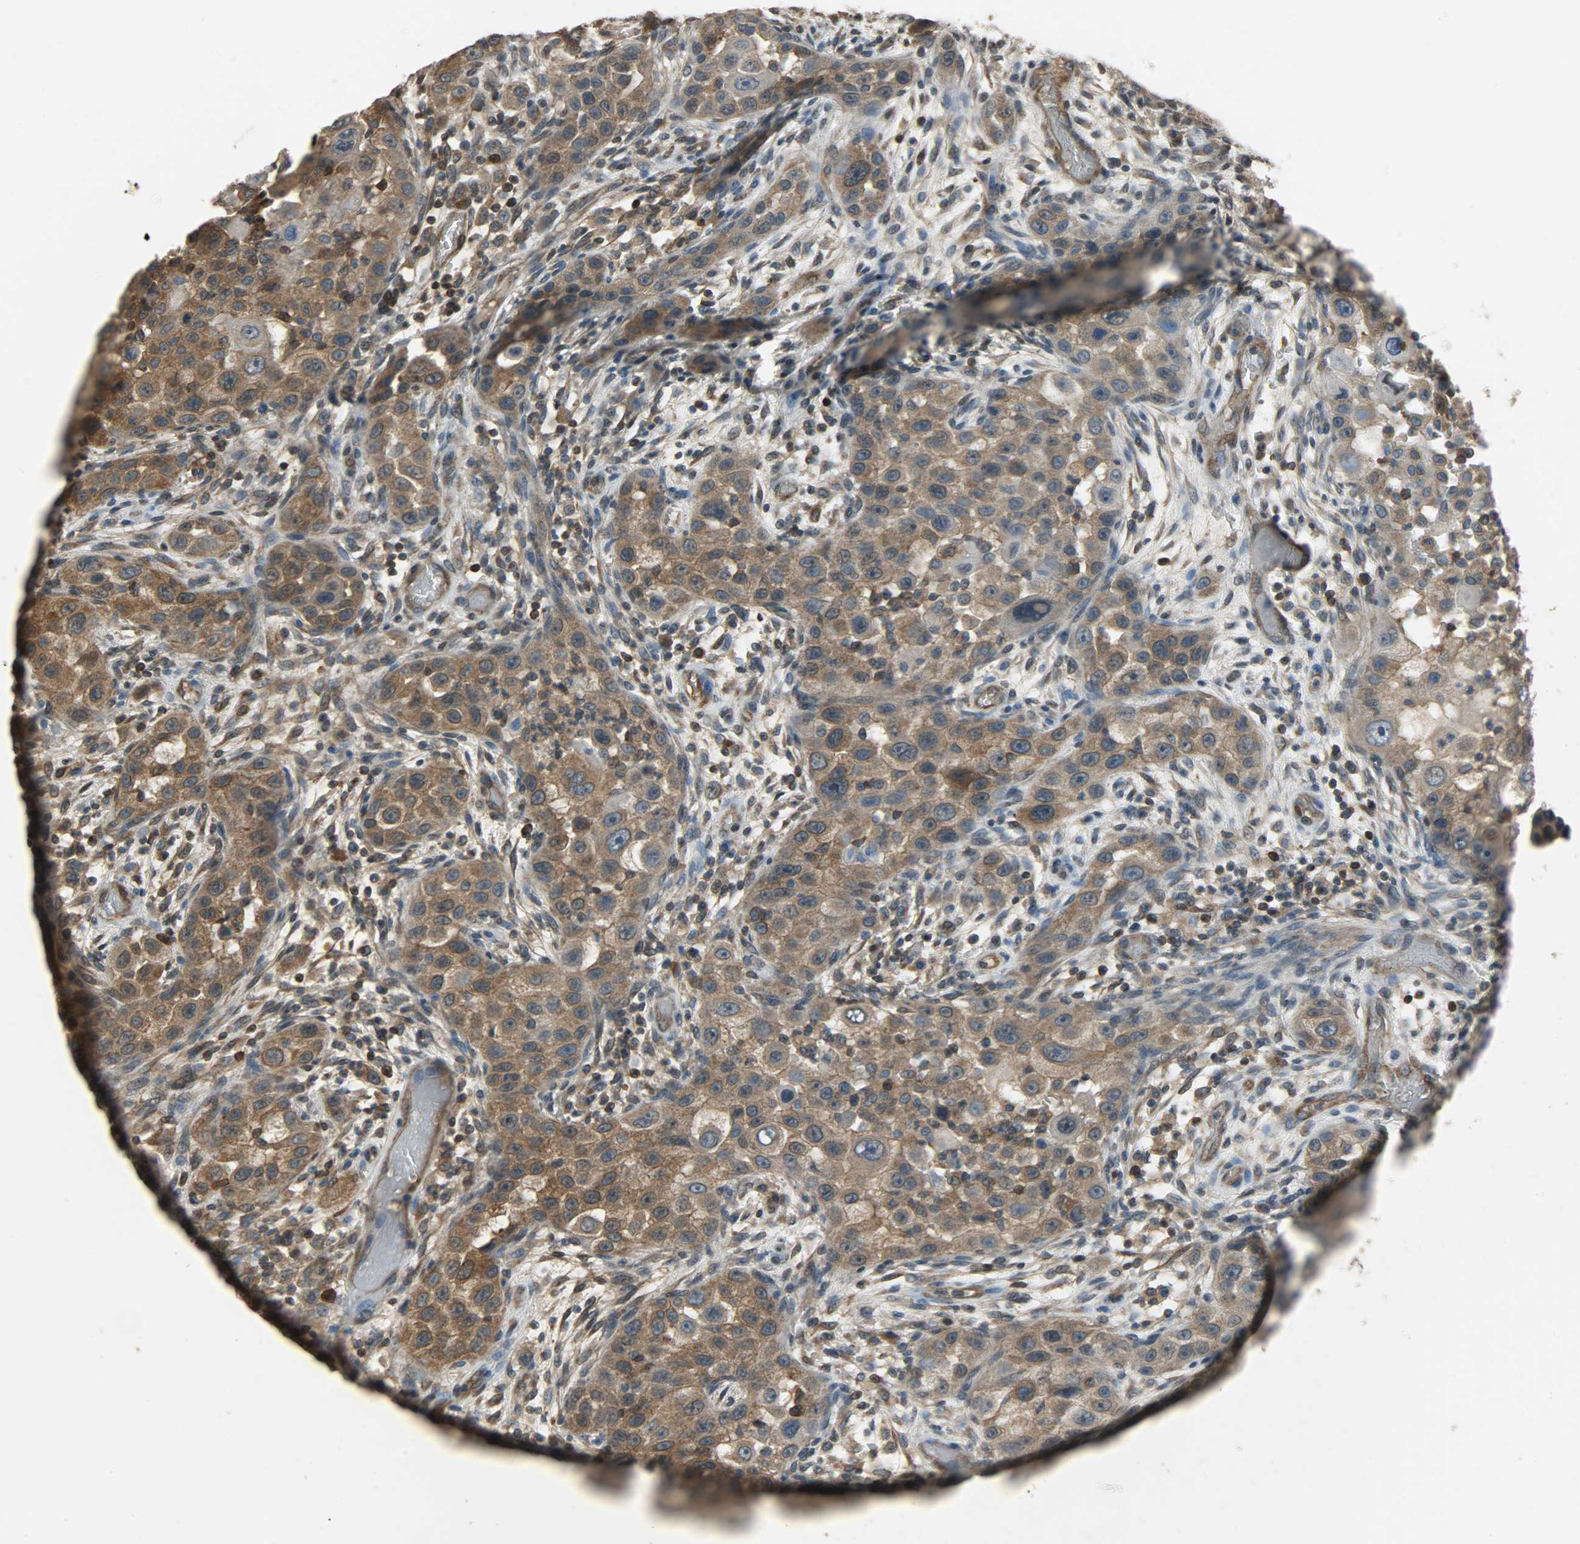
{"staining": {"intensity": "moderate", "quantity": ">75%", "location": "cytoplasmic/membranous,nuclear"}, "tissue": "head and neck cancer", "cell_type": "Tumor cells", "image_type": "cancer", "snomed": [{"axis": "morphology", "description": "Carcinoma, NOS"}, {"axis": "topography", "description": "Head-Neck"}], "caption": "DAB immunohistochemical staining of human carcinoma (head and neck) reveals moderate cytoplasmic/membranous and nuclear protein staining in approximately >75% of tumor cells.", "gene": "LDHB", "patient": {"sex": "male", "age": 87}}